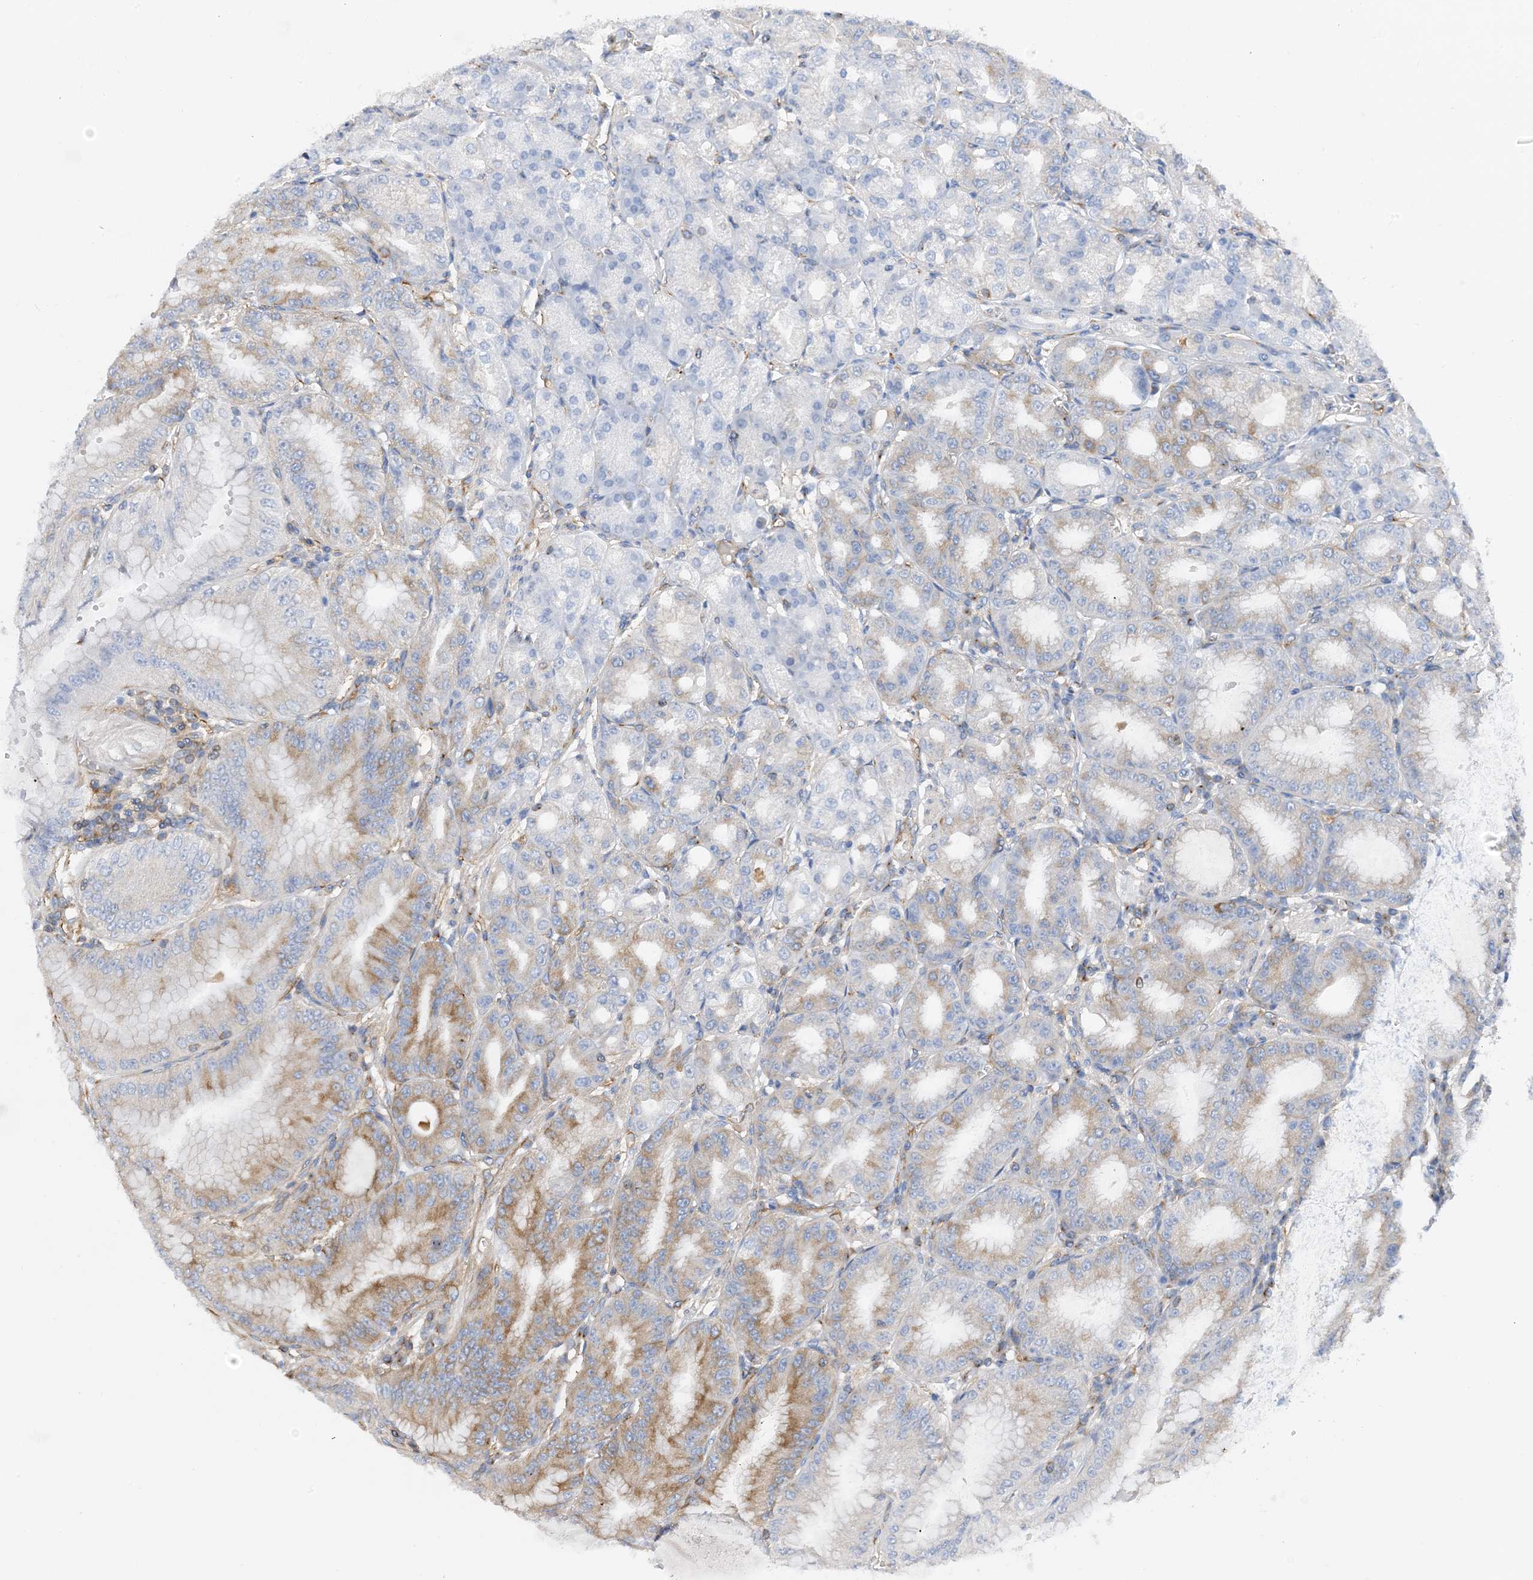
{"staining": {"intensity": "moderate", "quantity": "<25%", "location": "cytoplasmic/membranous"}, "tissue": "stomach", "cell_type": "Glandular cells", "image_type": "normal", "snomed": [{"axis": "morphology", "description": "Normal tissue, NOS"}, {"axis": "topography", "description": "Stomach, lower"}], "caption": "Stomach was stained to show a protein in brown. There is low levels of moderate cytoplasmic/membranous staining in about <25% of glandular cells. (Stains: DAB (3,3'-diaminobenzidine) in brown, nuclei in blue, Microscopy: brightfield microscopy at high magnification).", "gene": "DYNC1LI1", "patient": {"sex": "male", "age": 71}}